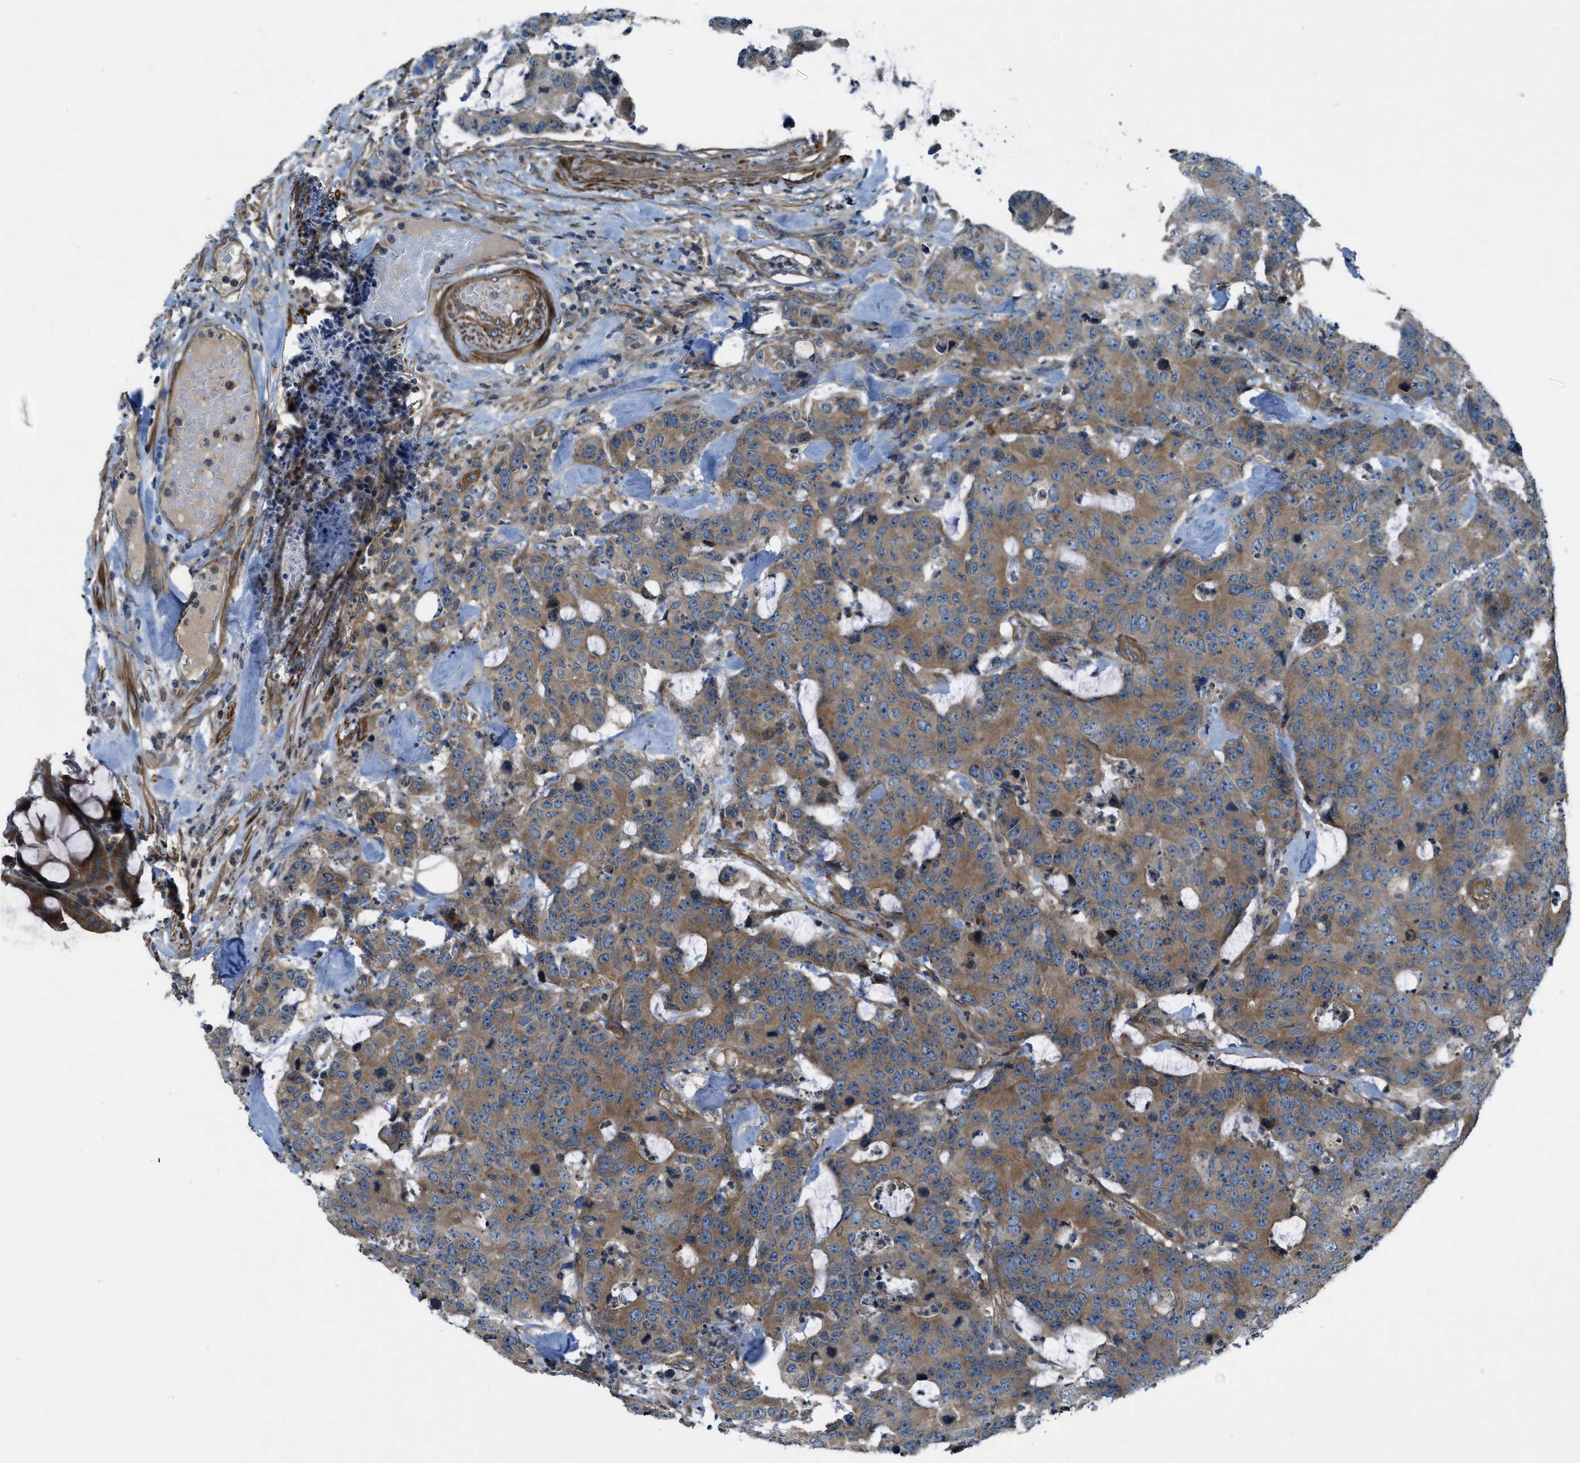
{"staining": {"intensity": "moderate", "quantity": ">75%", "location": "cytoplasmic/membranous"}, "tissue": "colorectal cancer", "cell_type": "Tumor cells", "image_type": "cancer", "snomed": [{"axis": "morphology", "description": "Adenocarcinoma, NOS"}, {"axis": "topography", "description": "Colon"}], "caption": "IHC histopathology image of human colorectal adenocarcinoma stained for a protein (brown), which demonstrates medium levels of moderate cytoplasmic/membranous expression in about >75% of tumor cells.", "gene": "VEZT", "patient": {"sex": "female", "age": 86}}